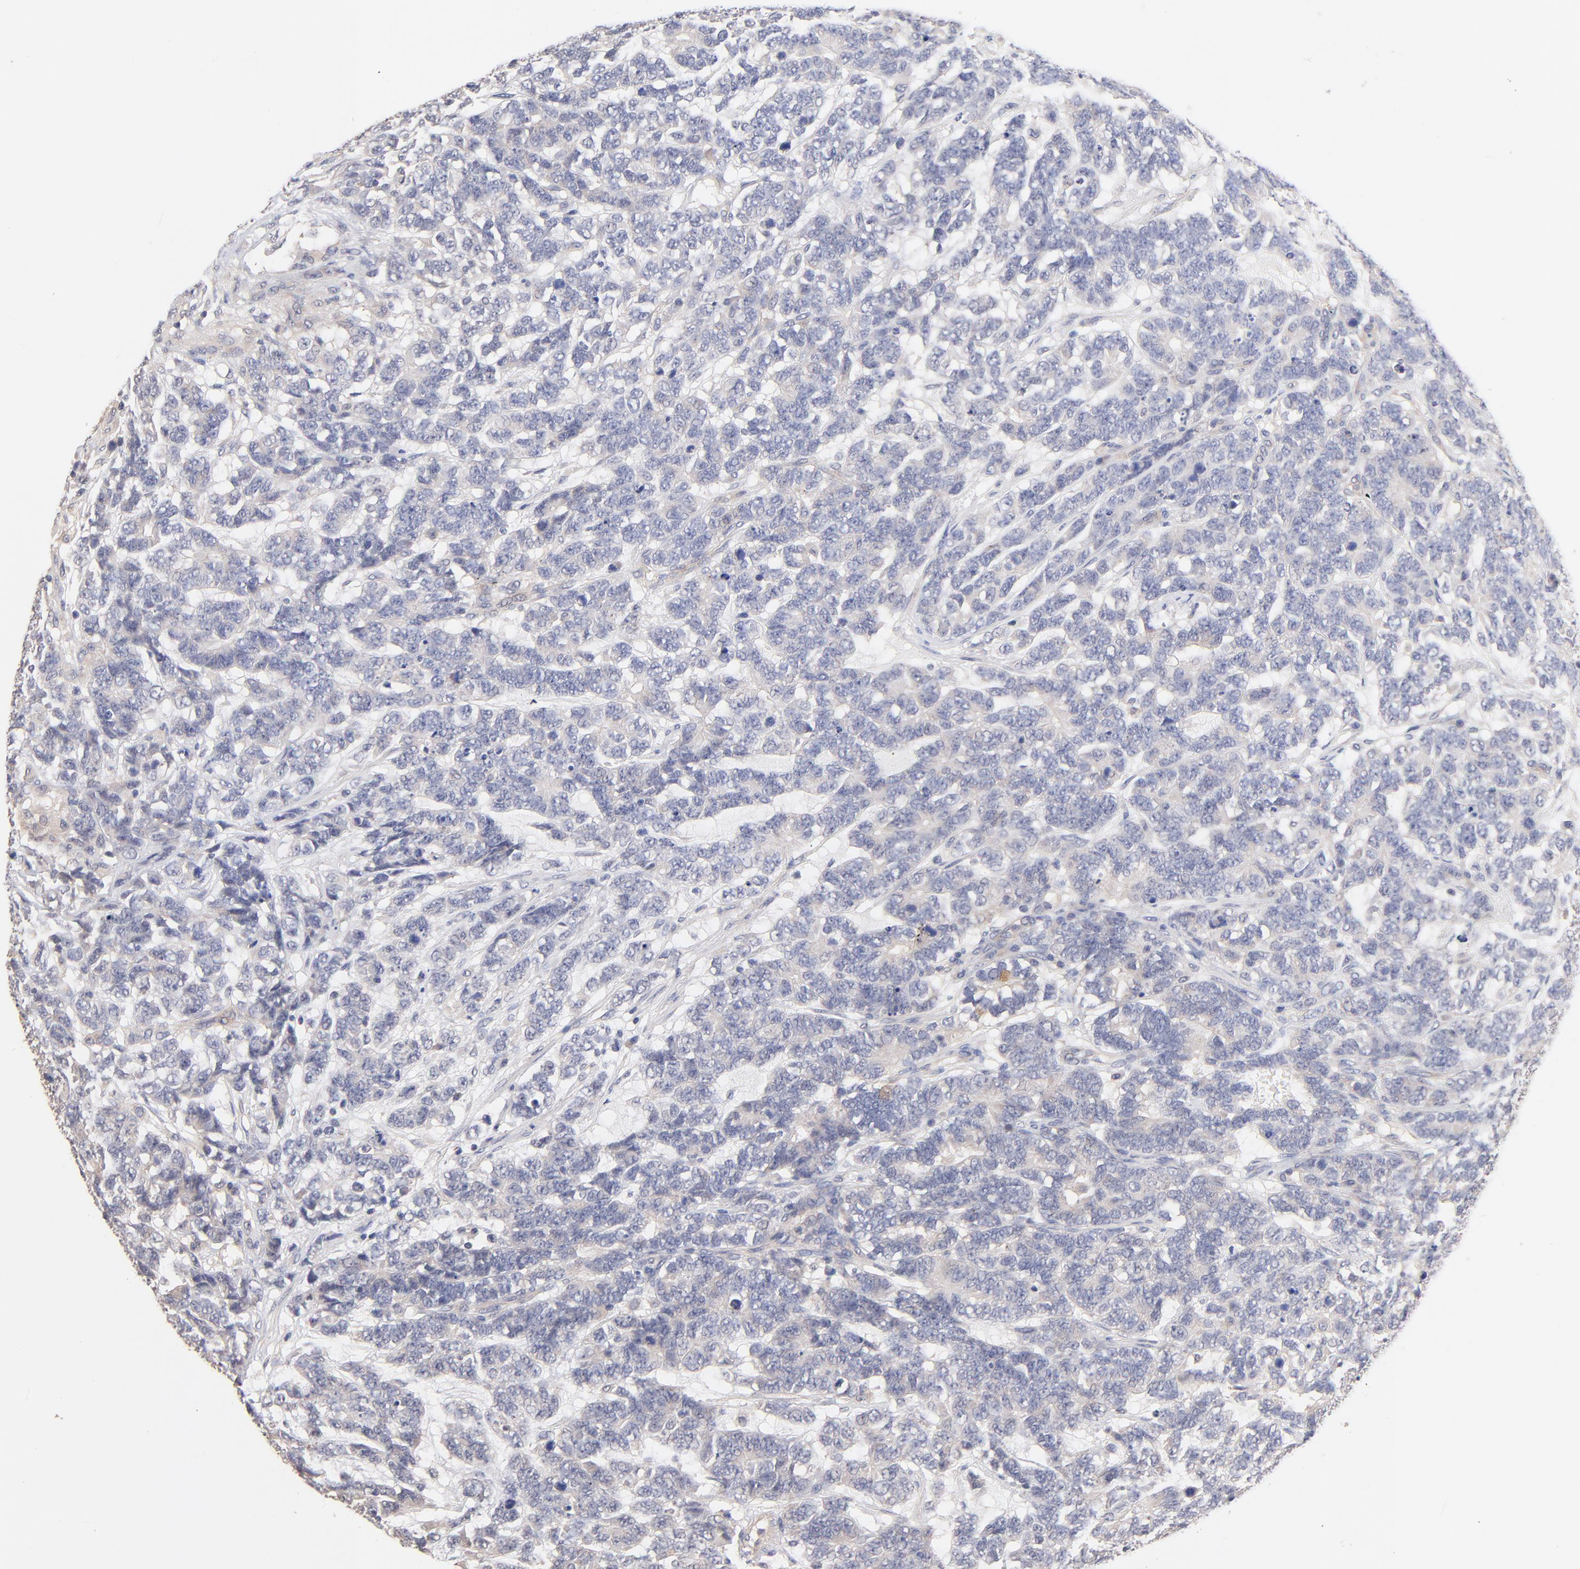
{"staining": {"intensity": "negative", "quantity": "none", "location": "none"}, "tissue": "testis cancer", "cell_type": "Tumor cells", "image_type": "cancer", "snomed": [{"axis": "morphology", "description": "Carcinoma, Embryonal, NOS"}, {"axis": "topography", "description": "Testis"}], "caption": "High power microscopy histopathology image of an IHC histopathology image of testis cancer, revealing no significant positivity in tumor cells.", "gene": "RIBC2", "patient": {"sex": "male", "age": 26}}